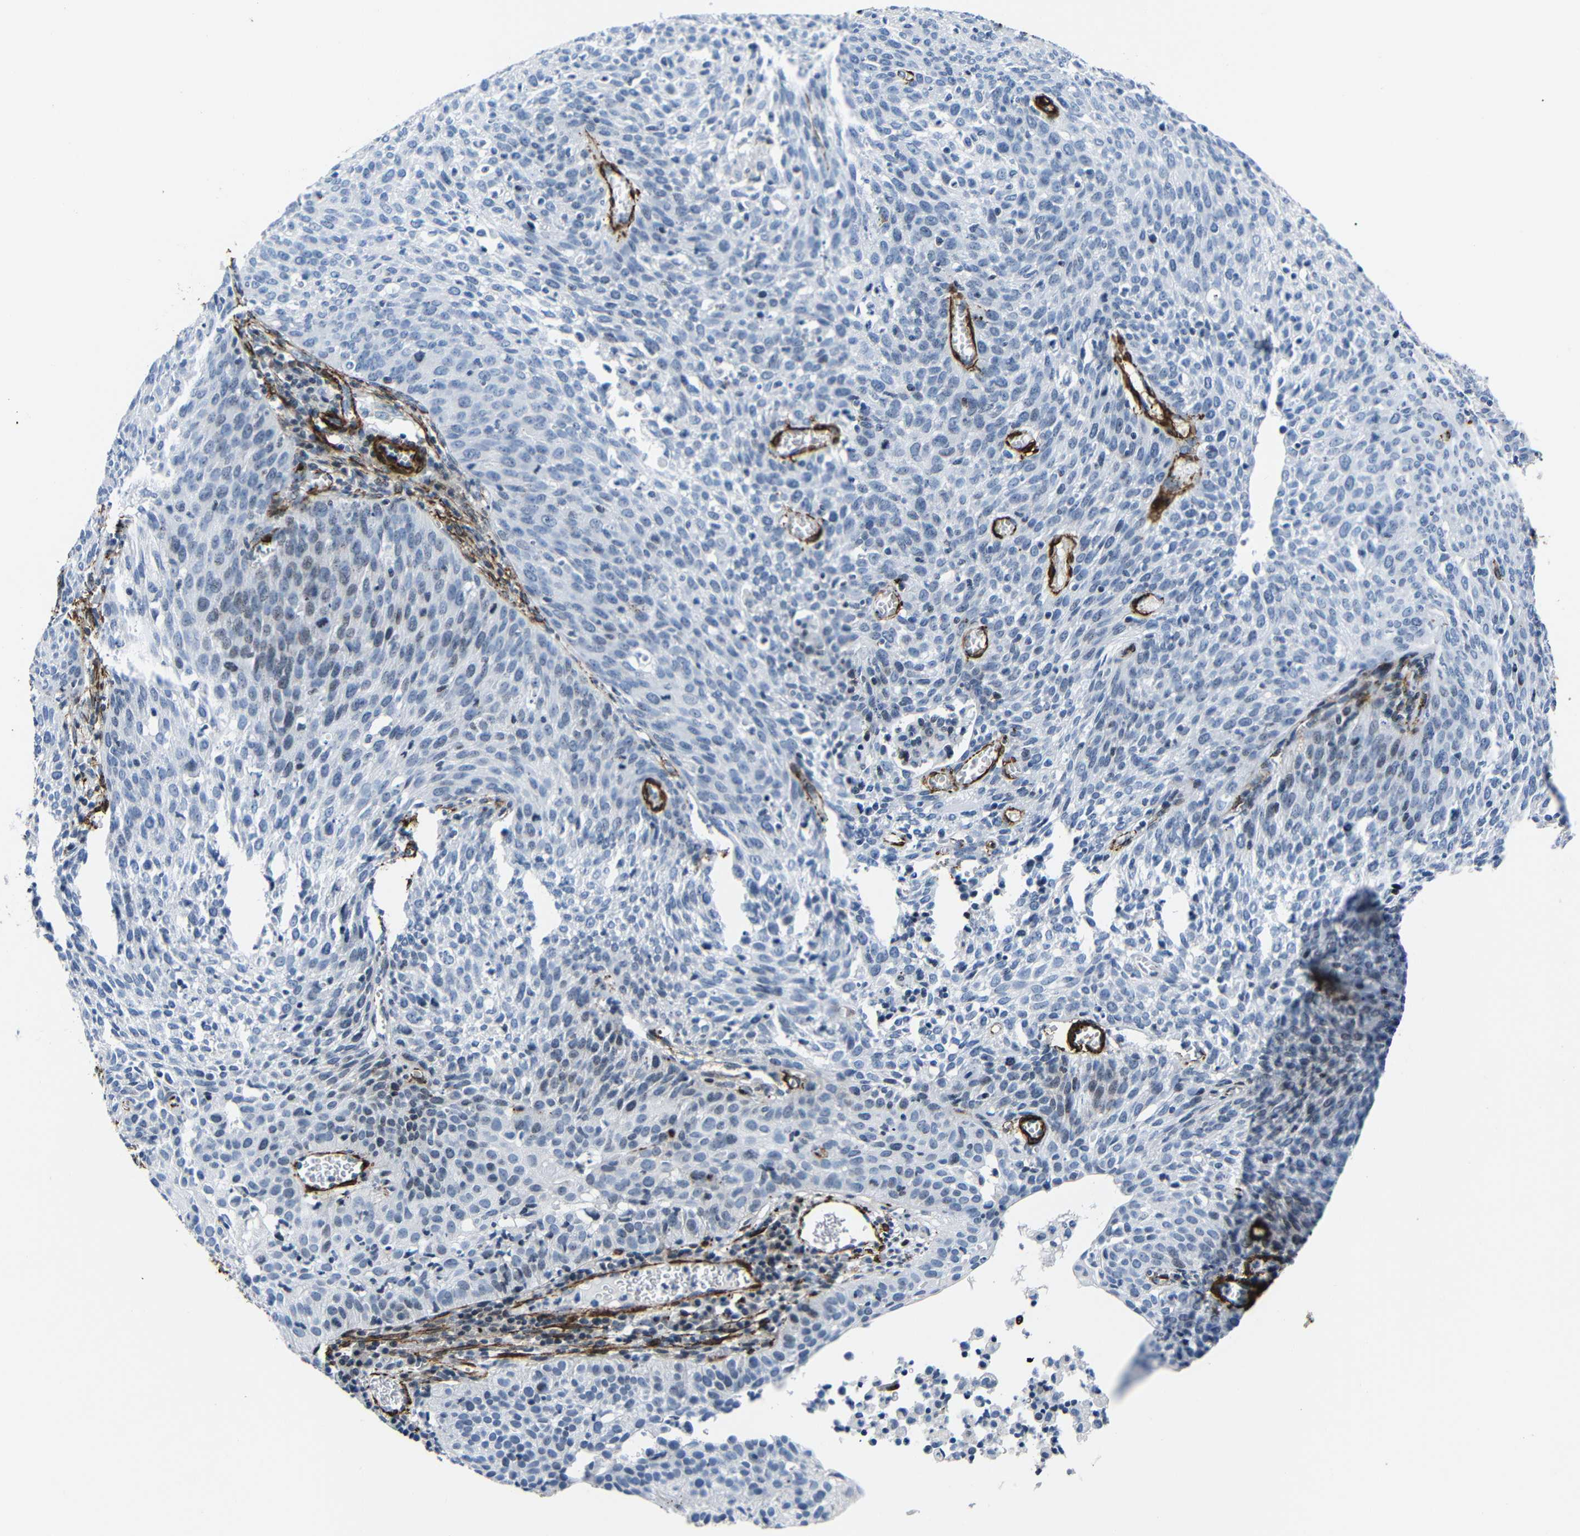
{"staining": {"intensity": "negative", "quantity": "none", "location": "none"}, "tissue": "cervical cancer", "cell_type": "Tumor cells", "image_type": "cancer", "snomed": [{"axis": "morphology", "description": "Squamous cell carcinoma, NOS"}, {"axis": "topography", "description": "Cervix"}], "caption": "IHC of human cervical cancer (squamous cell carcinoma) displays no staining in tumor cells. The staining is performed using DAB (3,3'-diaminobenzidine) brown chromogen with nuclei counter-stained in using hematoxylin.", "gene": "ACTA2", "patient": {"sex": "female", "age": 38}}